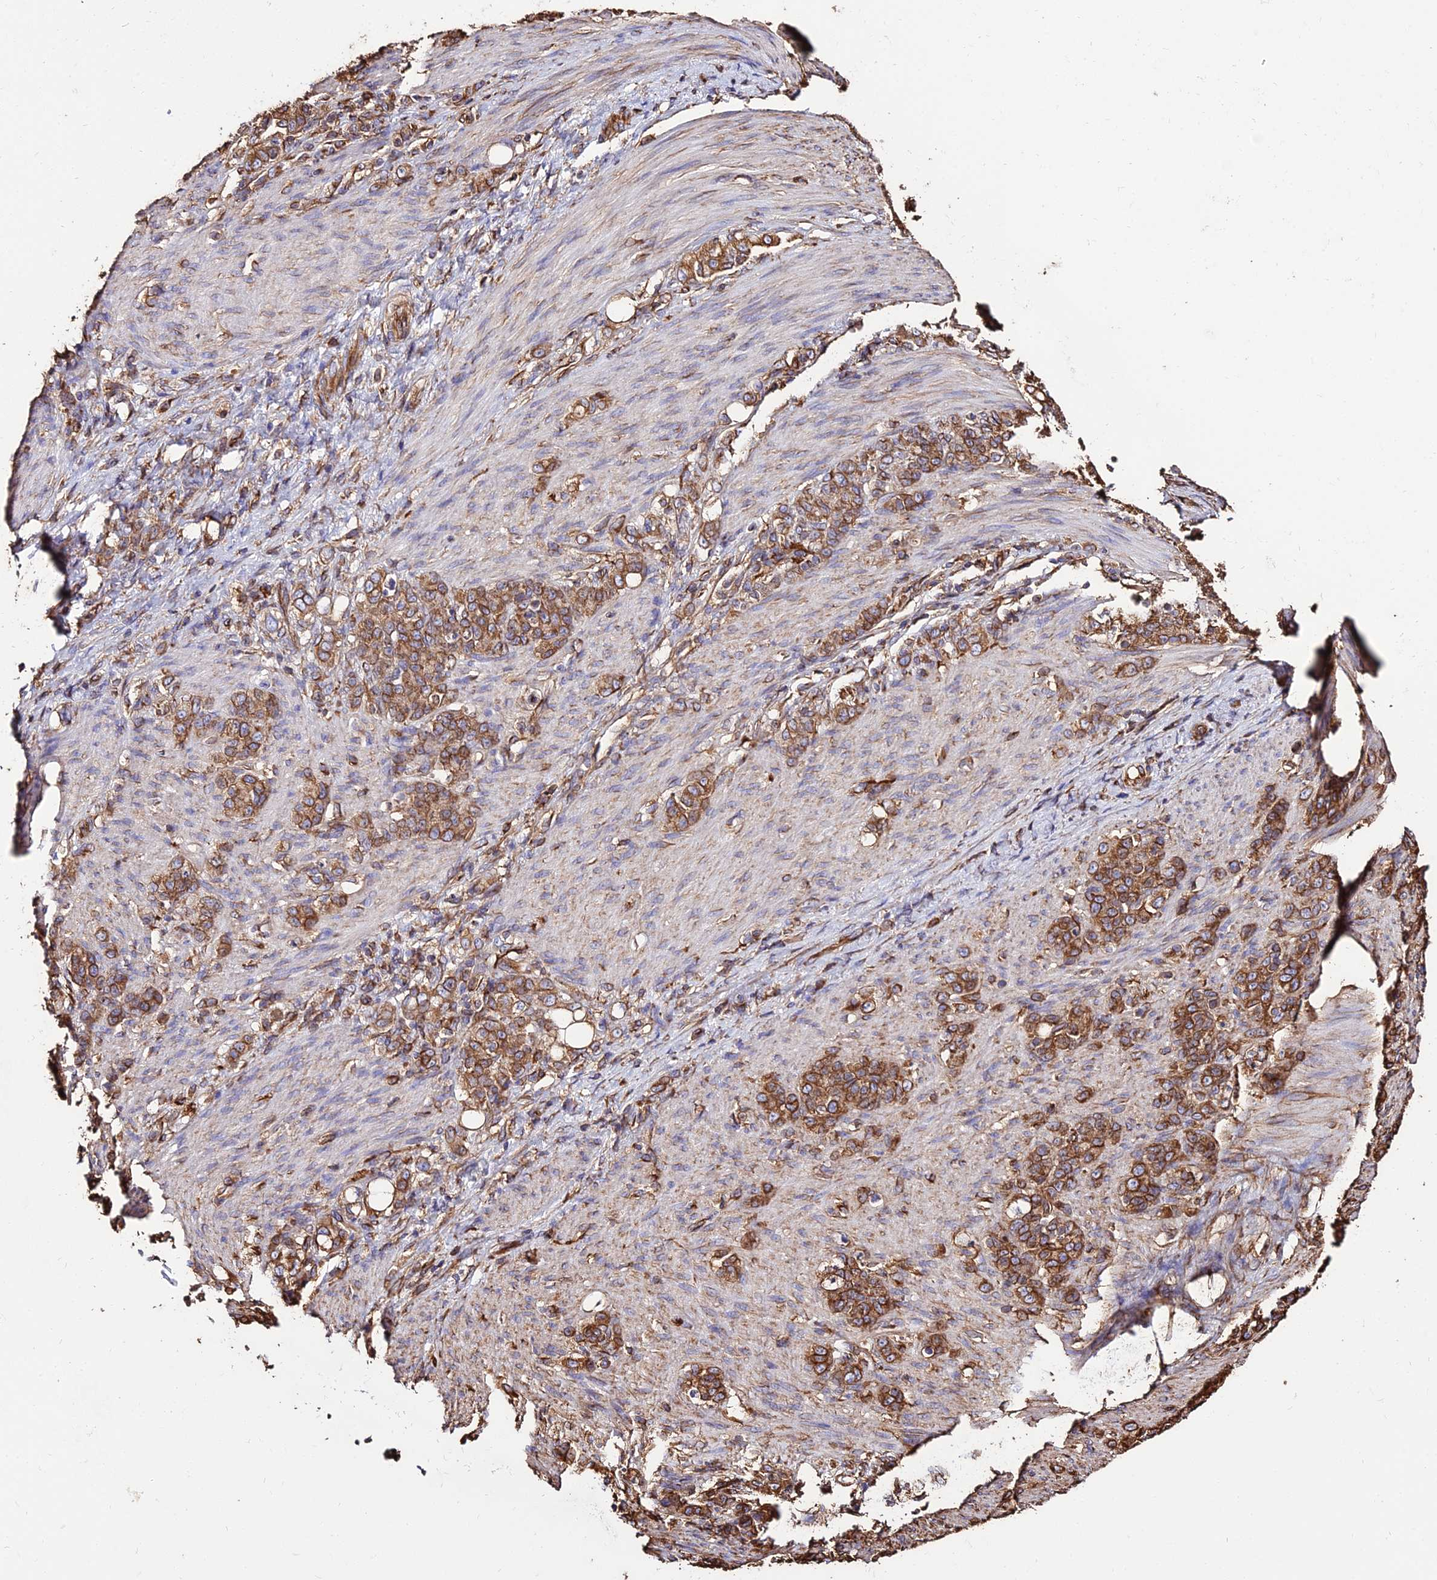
{"staining": {"intensity": "moderate", "quantity": ">75%", "location": "cytoplasmic/membranous"}, "tissue": "stomach cancer", "cell_type": "Tumor cells", "image_type": "cancer", "snomed": [{"axis": "morphology", "description": "Adenocarcinoma, NOS"}, {"axis": "topography", "description": "Stomach"}], "caption": "Brown immunohistochemical staining in human stomach adenocarcinoma demonstrates moderate cytoplasmic/membranous staining in approximately >75% of tumor cells.", "gene": "TUBA3D", "patient": {"sex": "female", "age": 79}}